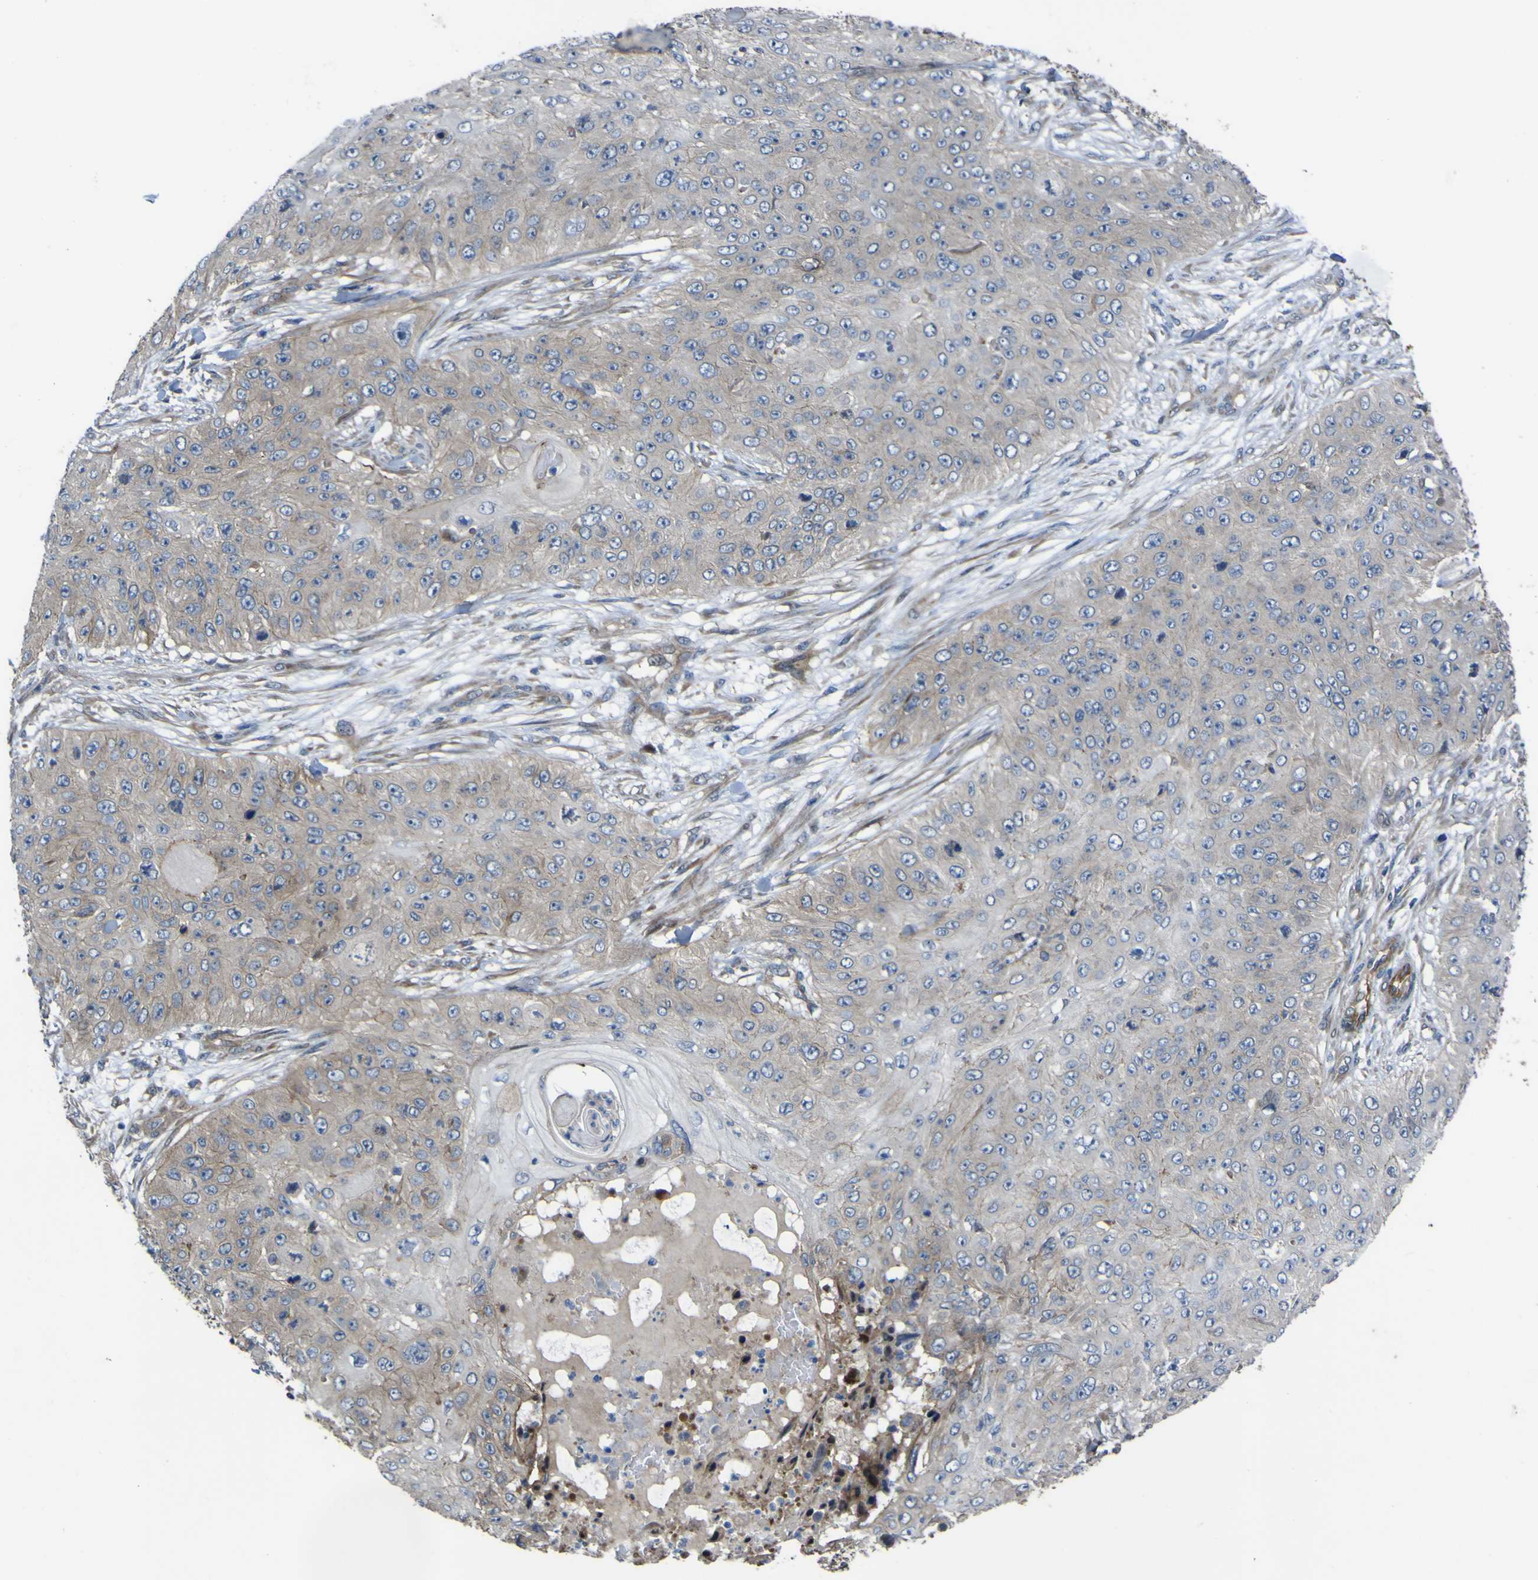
{"staining": {"intensity": "negative", "quantity": "none", "location": "none"}, "tissue": "skin cancer", "cell_type": "Tumor cells", "image_type": "cancer", "snomed": [{"axis": "morphology", "description": "Squamous cell carcinoma, NOS"}, {"axis": "topography", "description": "Skin"}], "caption": "Immunohistochemistry photomicrograph of skin cancer (squamous cell carcinoma) stained for a protein (brown), which shows no positivity in tumor cells. The staining was performed using DAB to visualize the protein expression in brown, while the nuclei were stained in blue with hematoxylin (Magnification: 20x).", "gene": "FBXO30", "patient": {"sex": "female", "age": 80}}